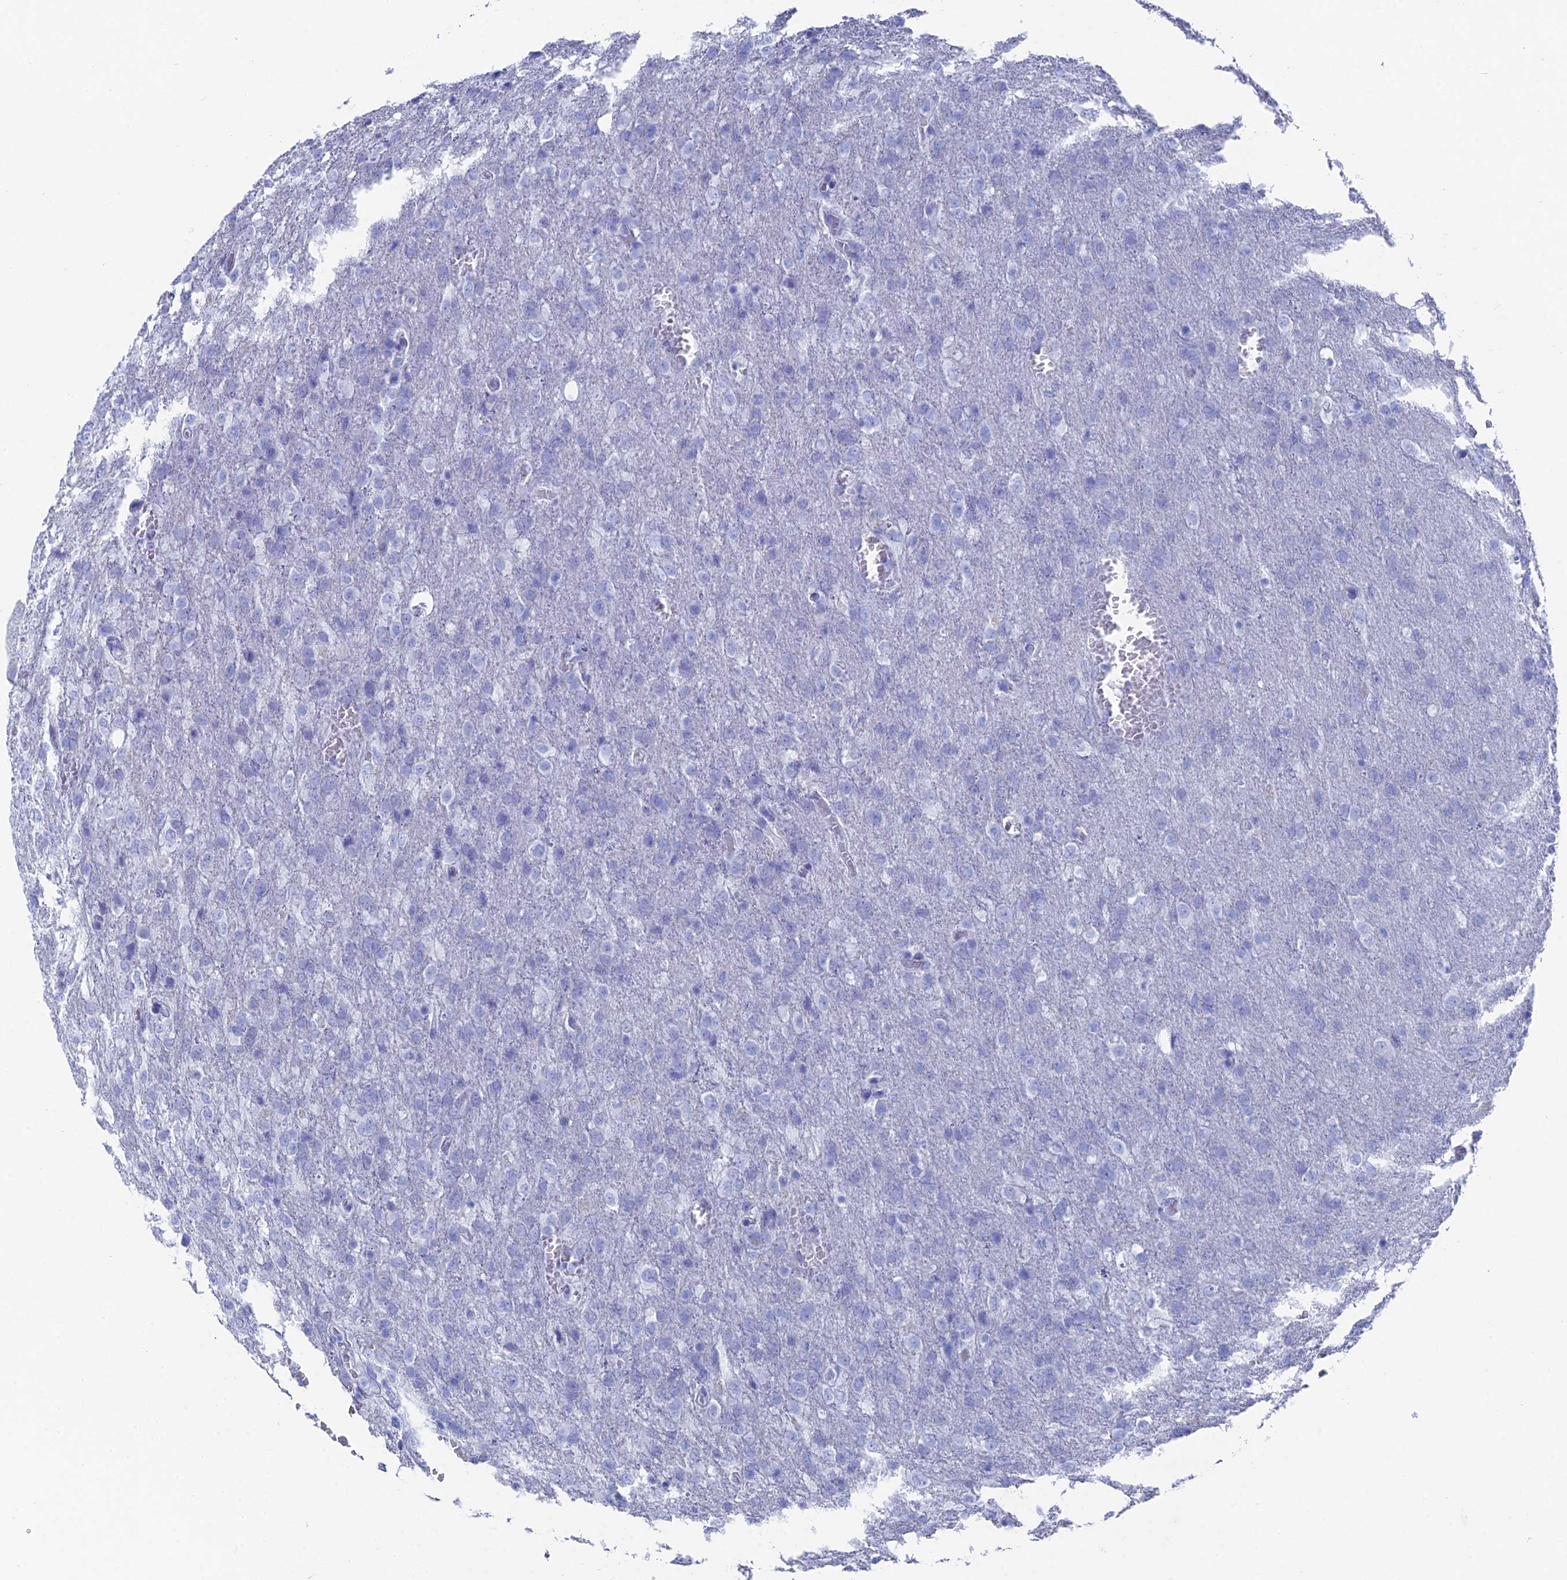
{"staining": {"intensity": "negative", "quantity": "none", "location": "none"}, "tissue": "glioma", "cell_type": "Tumor cells", "image_type": "cancer", "snomed": [{"axis": "morphology", "description": "Glioma, malignant, High grade"}, {"axis": "topography", "description": "Brain"}], "caption": "Immunohistochemical staining of high-grade glioma (malignant) shows no significant positivity in tumor cells.", "gene": "ENPP3", "patient": {"sex": "female", "age": 74}}